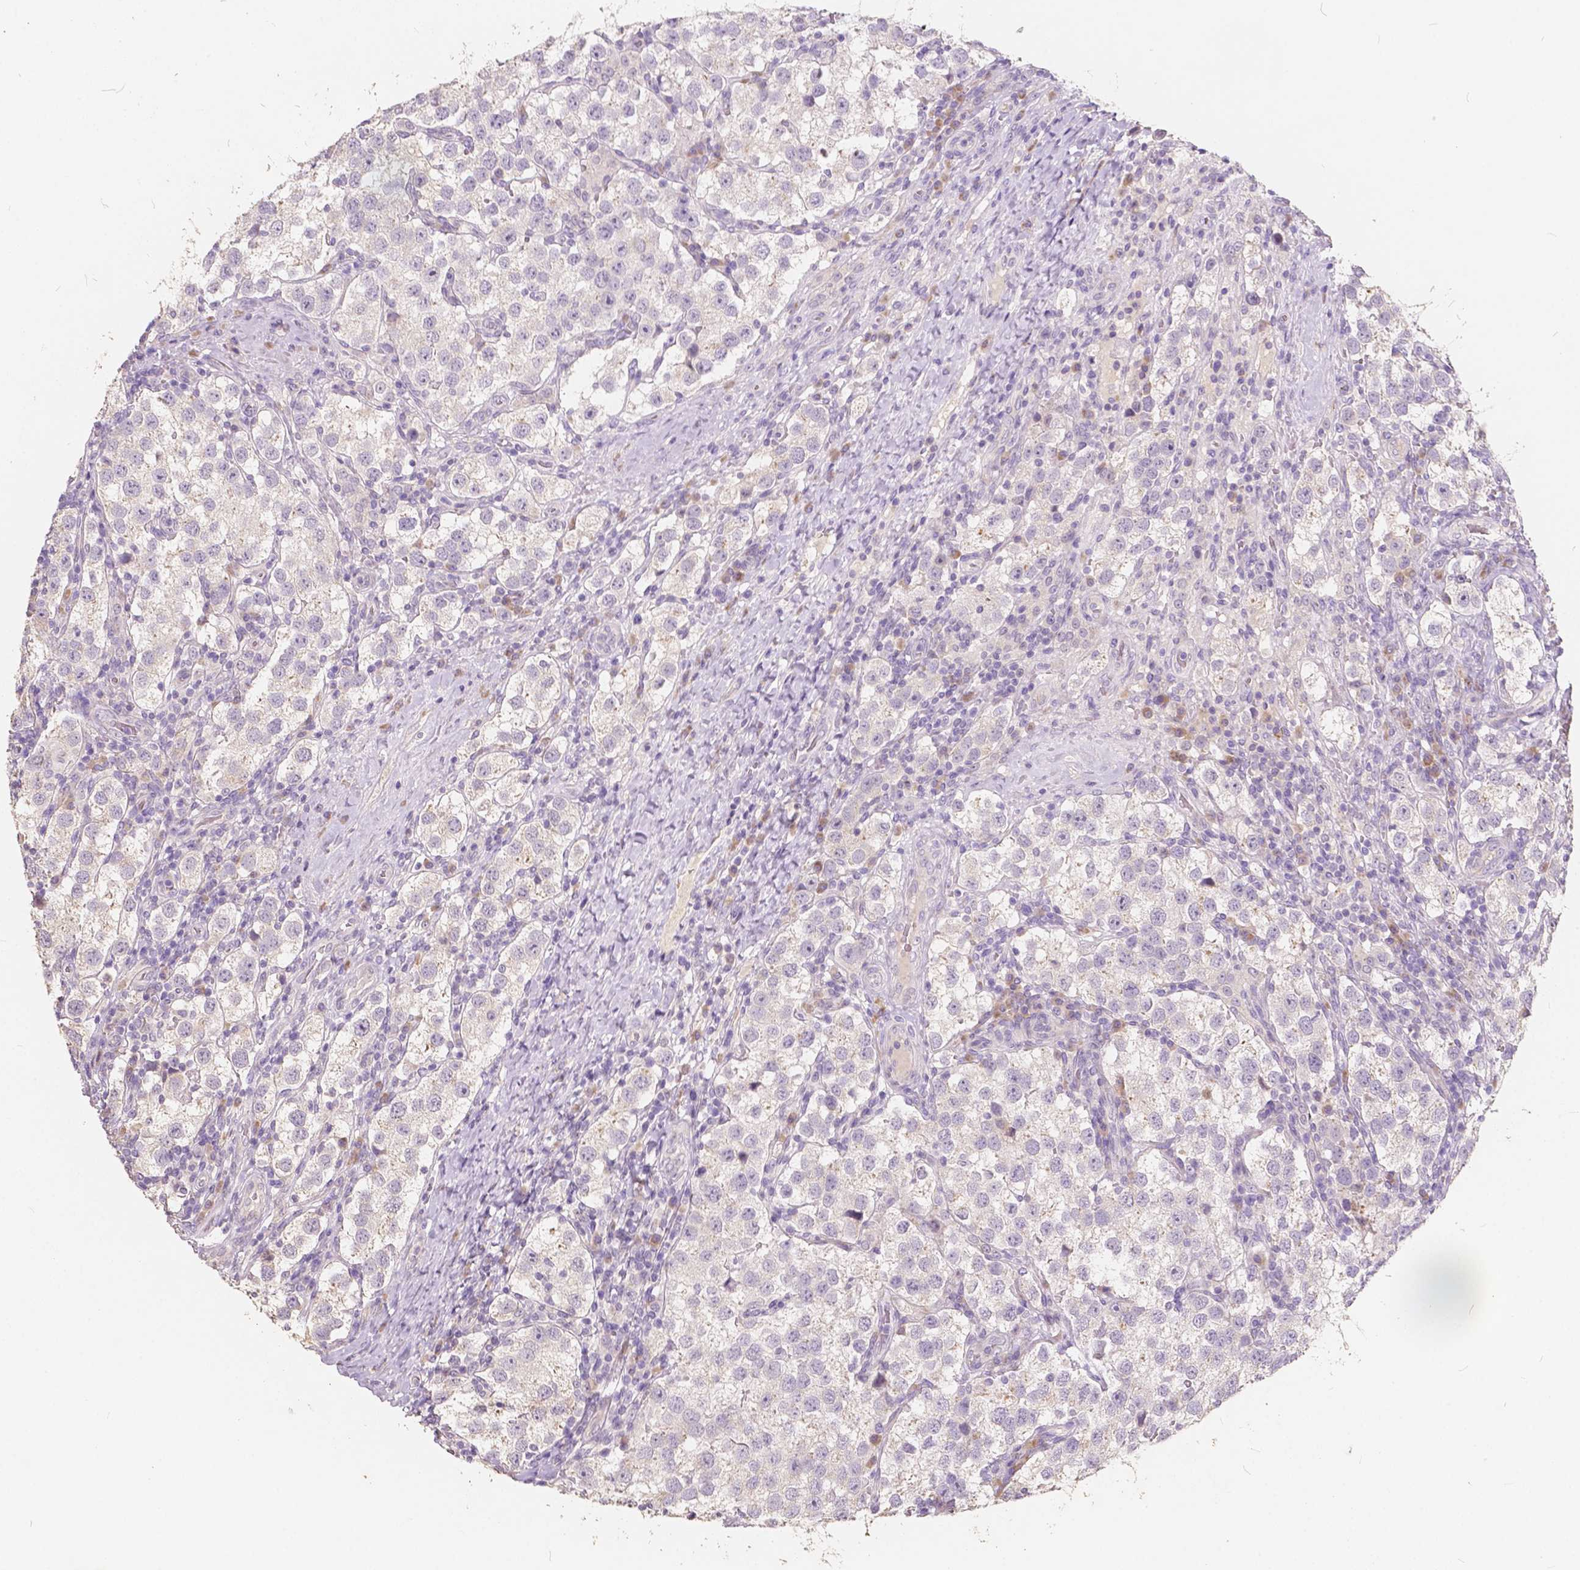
{"staining": {"intensity": "negative", "quantity": "none", "location": "none"}, "tissue": "testis cancer", "cell_type": "Tumor cells", "image_type": "cancer", "snomed": [{"axis": "morphology", "description": "Seminoma, NOS"}, {"axis": "topography", "description": "Testis"}], "caption": "This is an immunohistochemistry (IHC) micrograph of testis seminoma. There is no expression in tumor cells.", "gene": "SLC7A8", "patient": {"sex": "male", "age": 37}}